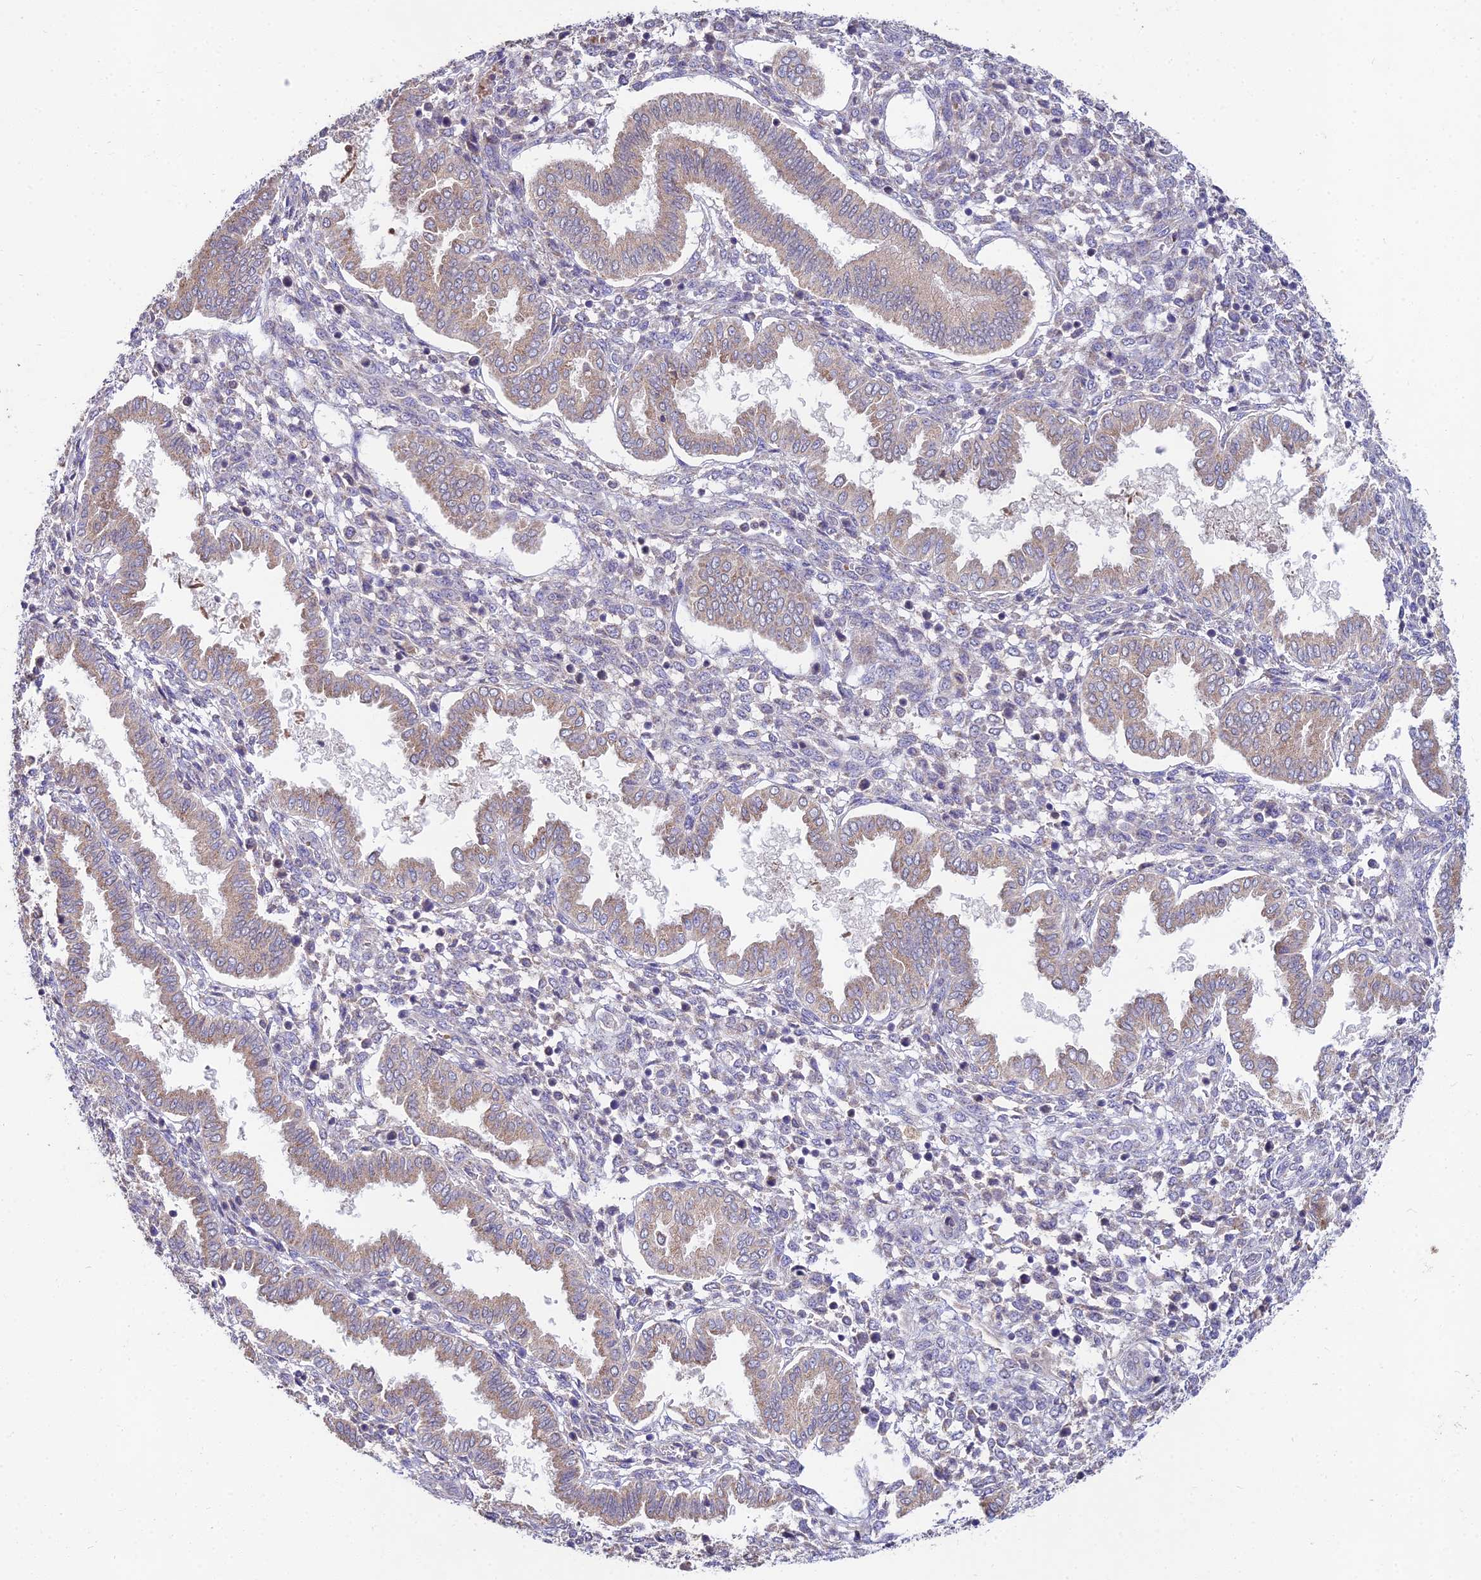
{"staining": {"intensity": "negative", "quantity": "none", "location": "none"}, "tissue": "endometrium", "cell_type": "Cells in endometrial stroma", "image_type": "normal", "snomed": [{"axis": "morphology", "description": "Normal tissue, NOS"}, {"axis": "topography", "description": "Endometrium"}], "caption": "Immunohistochemistry (IHC) of unremarkable human endometrium demonstrates no expression in cells in endometrial stroma. (Stains: DAB immunohistochemistry with hematoxylin counter stain, Microscopy: brightfield microscopy at high magnification).", "gene": "WDR43", "patient": {"sex": "female", "age": 24}}